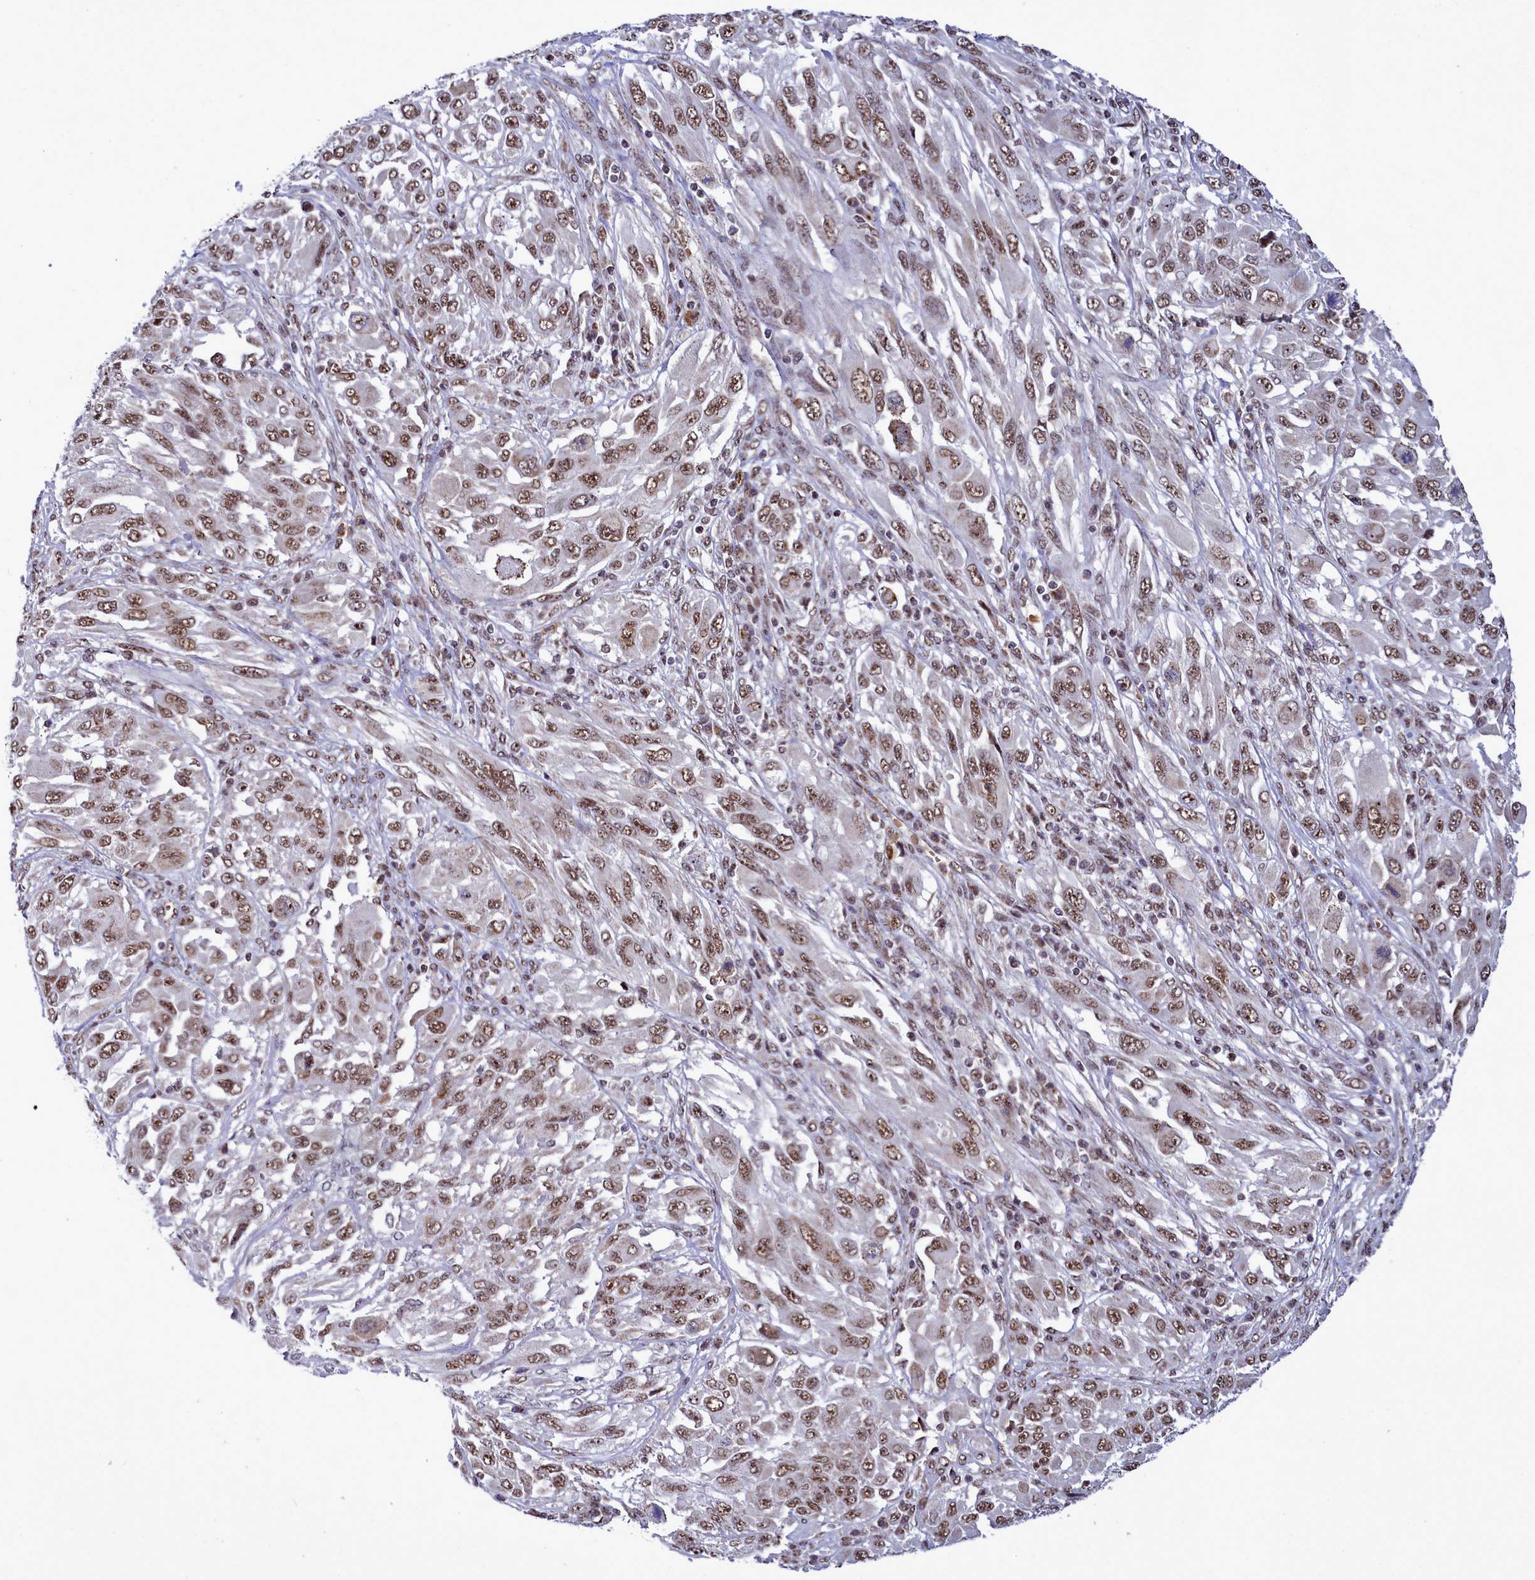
{"staining": {"intensity": "moderate", "quantity": ">75%", "location": "nuclear"}, "tissue": "melanoma", "cell_type": "Tumor cells", "image_type": "cancer", "snomed": [{"axis": "morphology", "description": "Malignant melanoma, NOS"}, {"axis": "topography", "description": "Skin"}], "caption": "Human melanoma stained with a protein marker reveals moderate staining in tumor cells.", "gene": "POM121L2", "patient": {"sex": "female", "age": 91}}